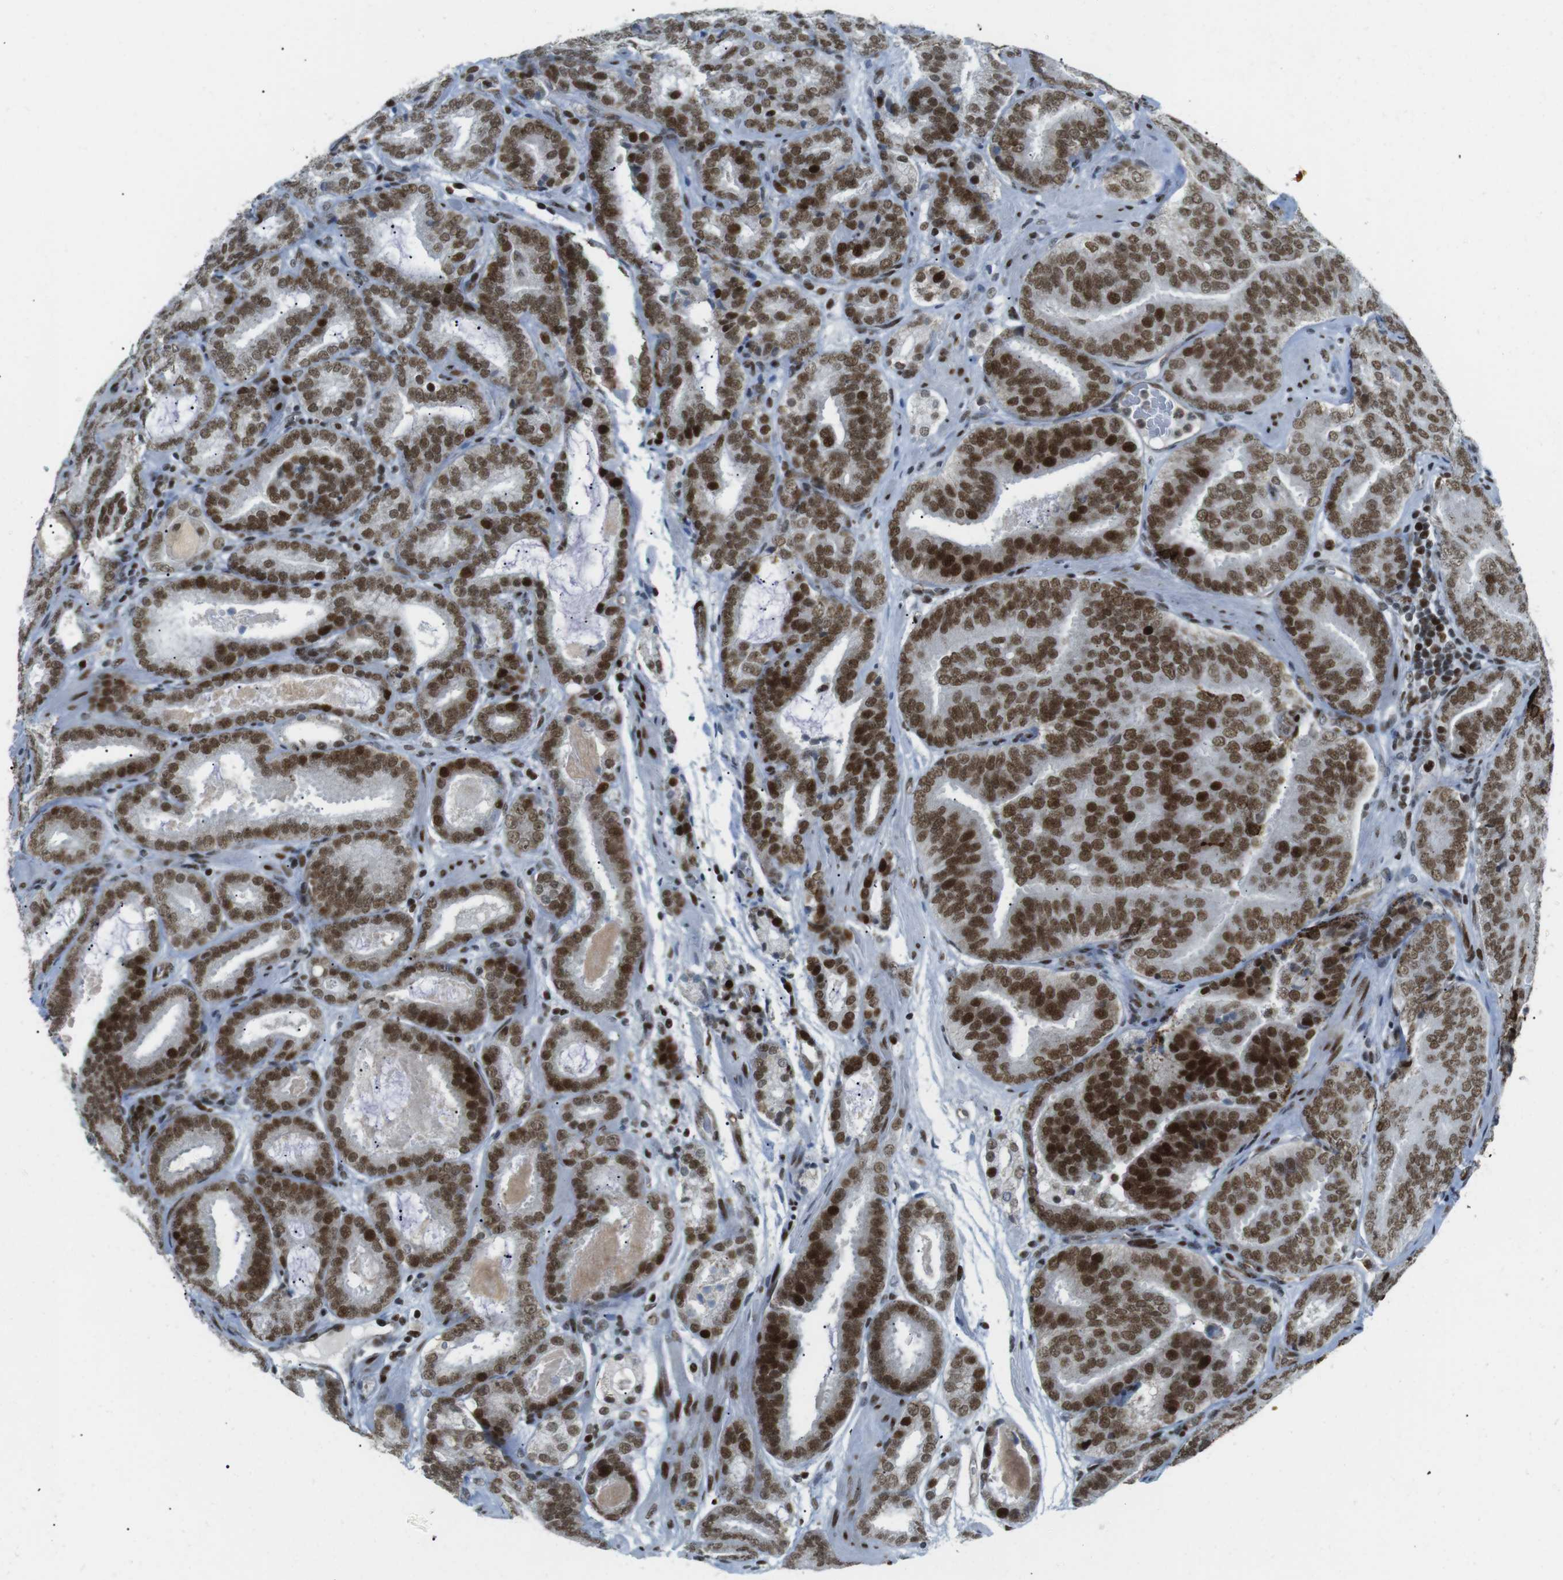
{"staining": {"intensity": "strong", "quantity": ">75%", "location": "nuclear"}, "tissue": "prostate cancer", "cell_type": "Tumor cells", "image_type": "cancer", "snomed": [{"axis": "morphology", "description": "Adenocarcinoma, Low grade"}, {"axis": "topography", "description": "Prostate"}], "caption": "Adenocarcinoma (low-grade) (prostate) stained for a protein (brown) displays strong nuclear positive staining in about >75% of tumor cells.", "gene": "ARID1A", "patient": {"sex": "male", "age": 69}}